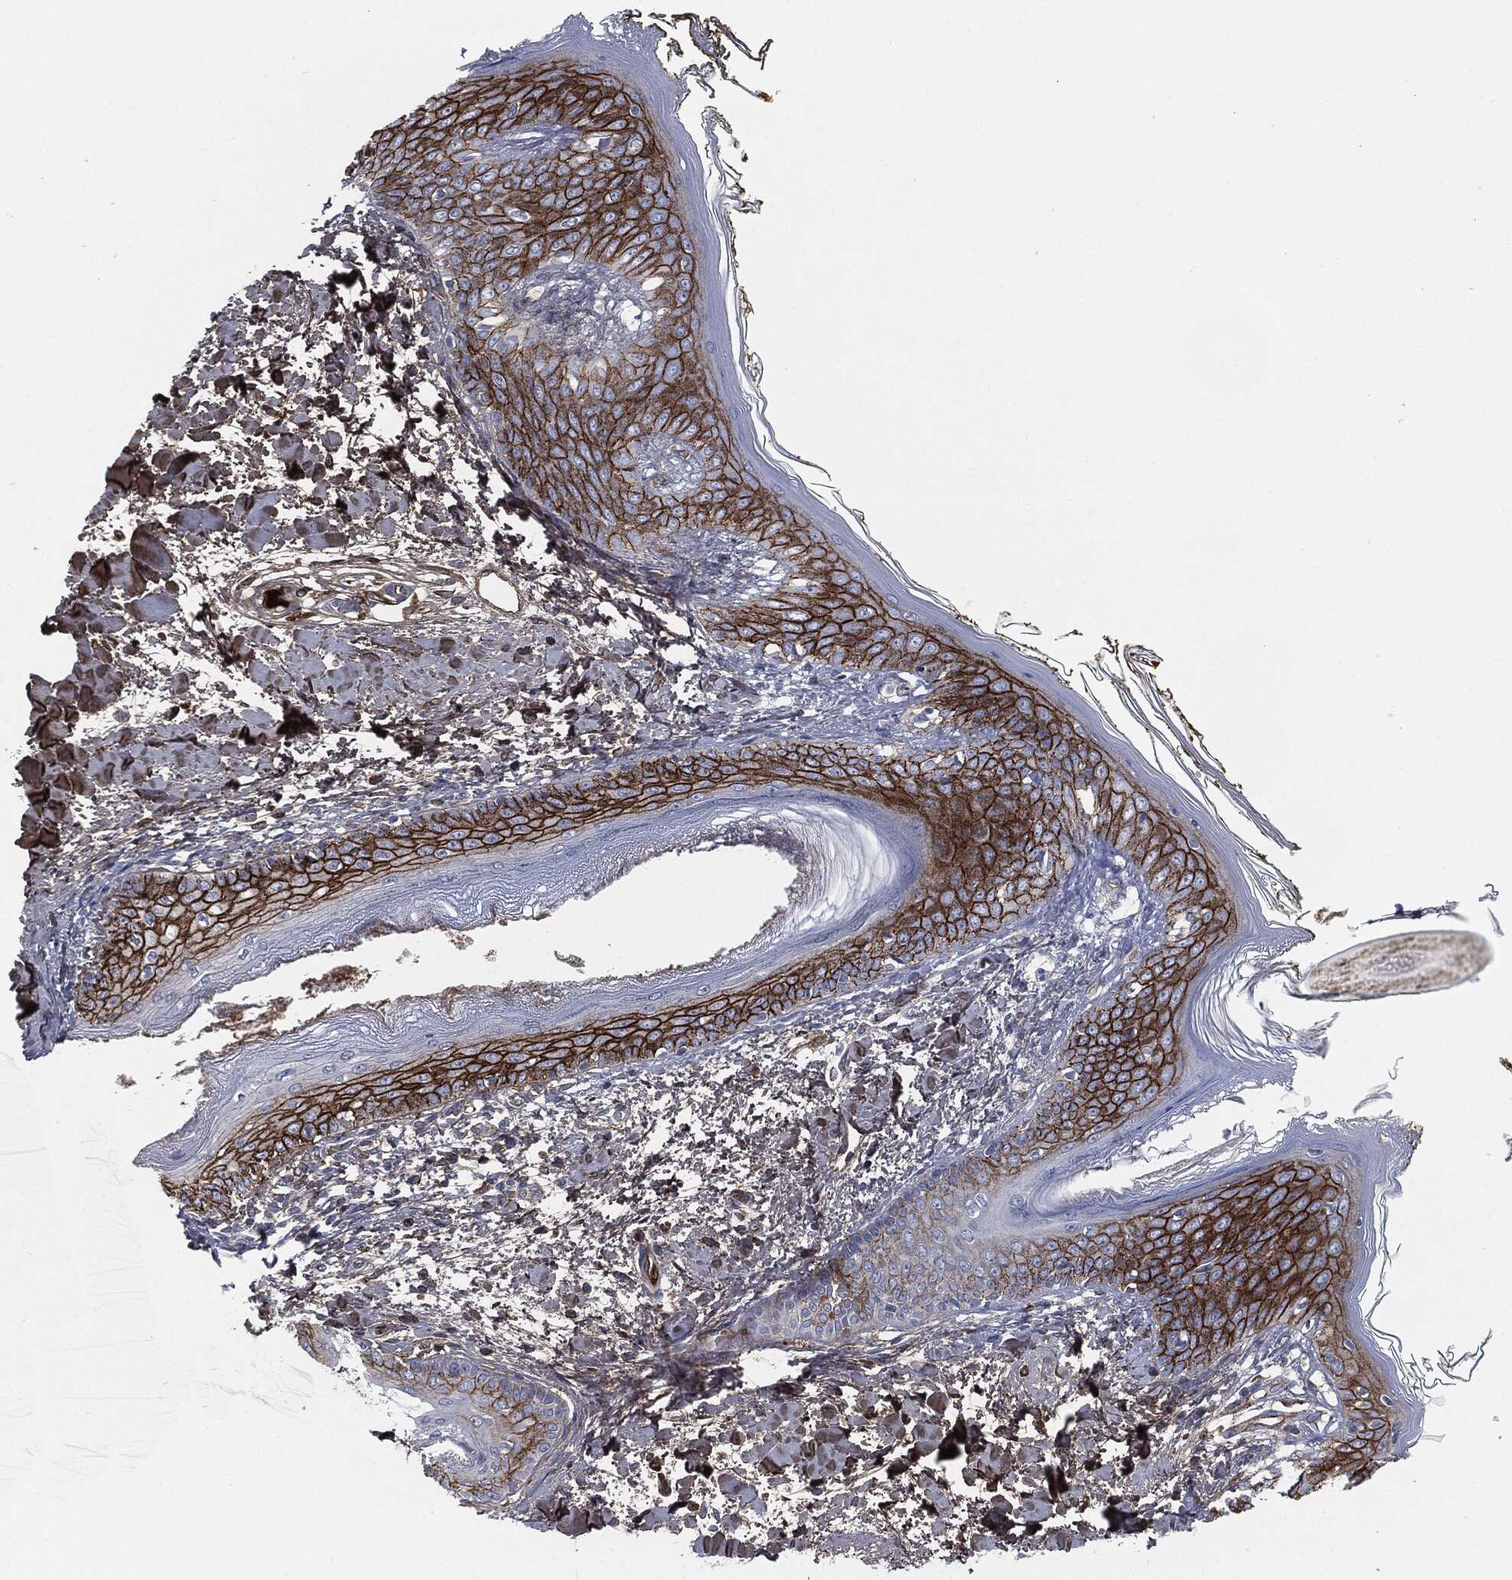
{"staining": {"intensity": "negative", "quantity": "none", "location": "none"}, "tissue": "skin", "cell_type": "Fibroblasts", "image_type": "normal", "snomed": [{"axis": "morphology", "description": "Normal tissue, NOS"}, {"axis": "morphology", "description": "Malignant melanoma, NOS"}, {"axis": "topography", "description": "Skin"}], "caption": "This image is of unremarkable skin stained with immunohistochemistry (IHC) to label a protein in brown with the nuclei are counter-stained blue. There is no staining in fibroblasts.", "gene": "APOB", "patient": {"sex": "female", "age": 34}}